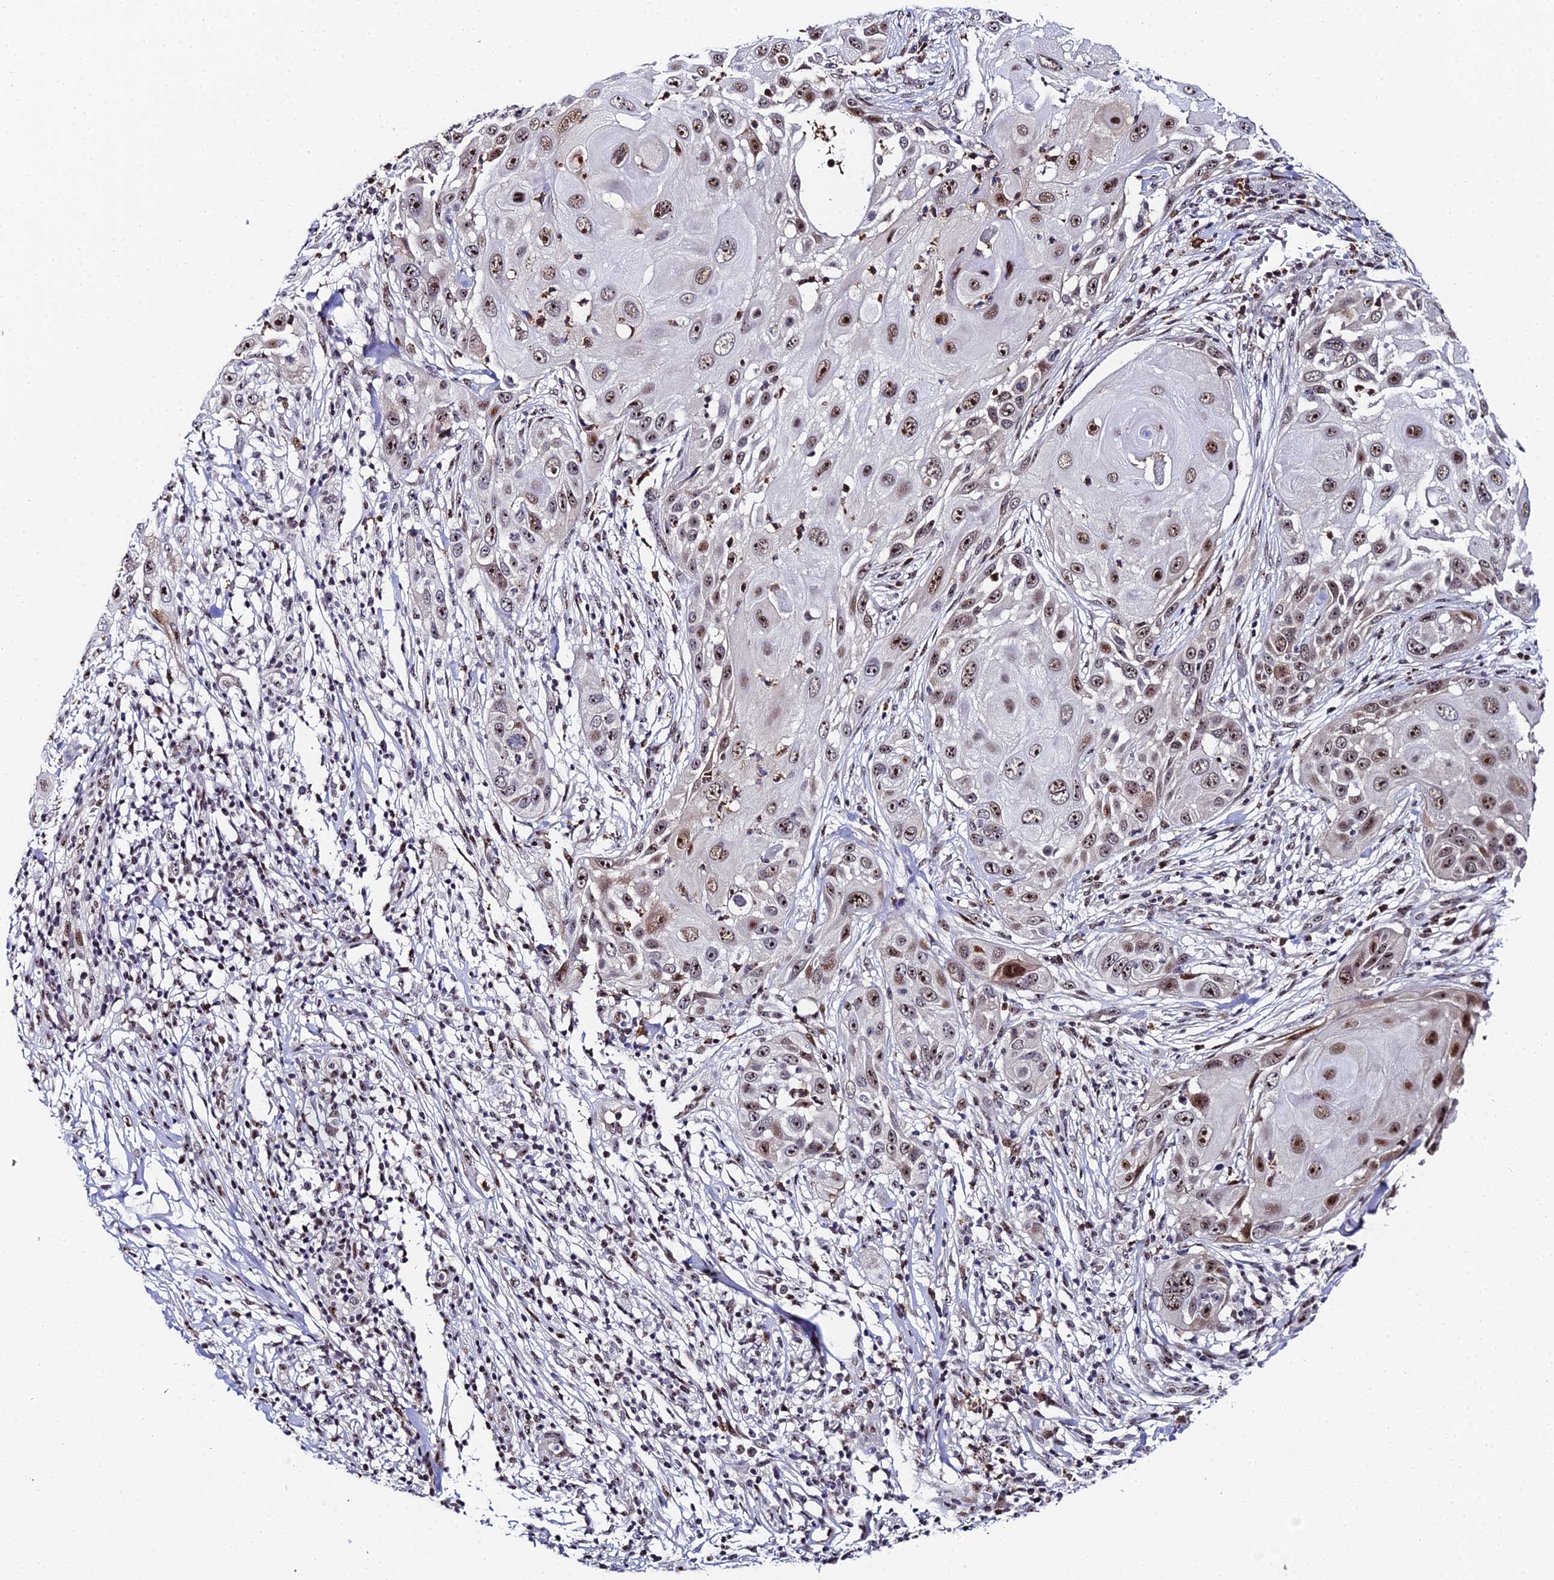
{"staining": {"intensity": "moderate", "quantity": ">75%", "location": "nuclear"}, "tissue": "skin cancer", "cell_type": "Tumor cells", "image_type": "cancer", "snomed": [{"axis": "morphology", "description": "Squamous cell carcinoma, NOS"}, {"axis": "topography", "description": "Skin"}], "caption": "Squamous cell carcinoma (skin) stained with a brown dye shows moderate nuclear positive positivity in about >75% of tumor cells.", "gene": "TIFA", "patient": {"sex": "female", "age": 44}}